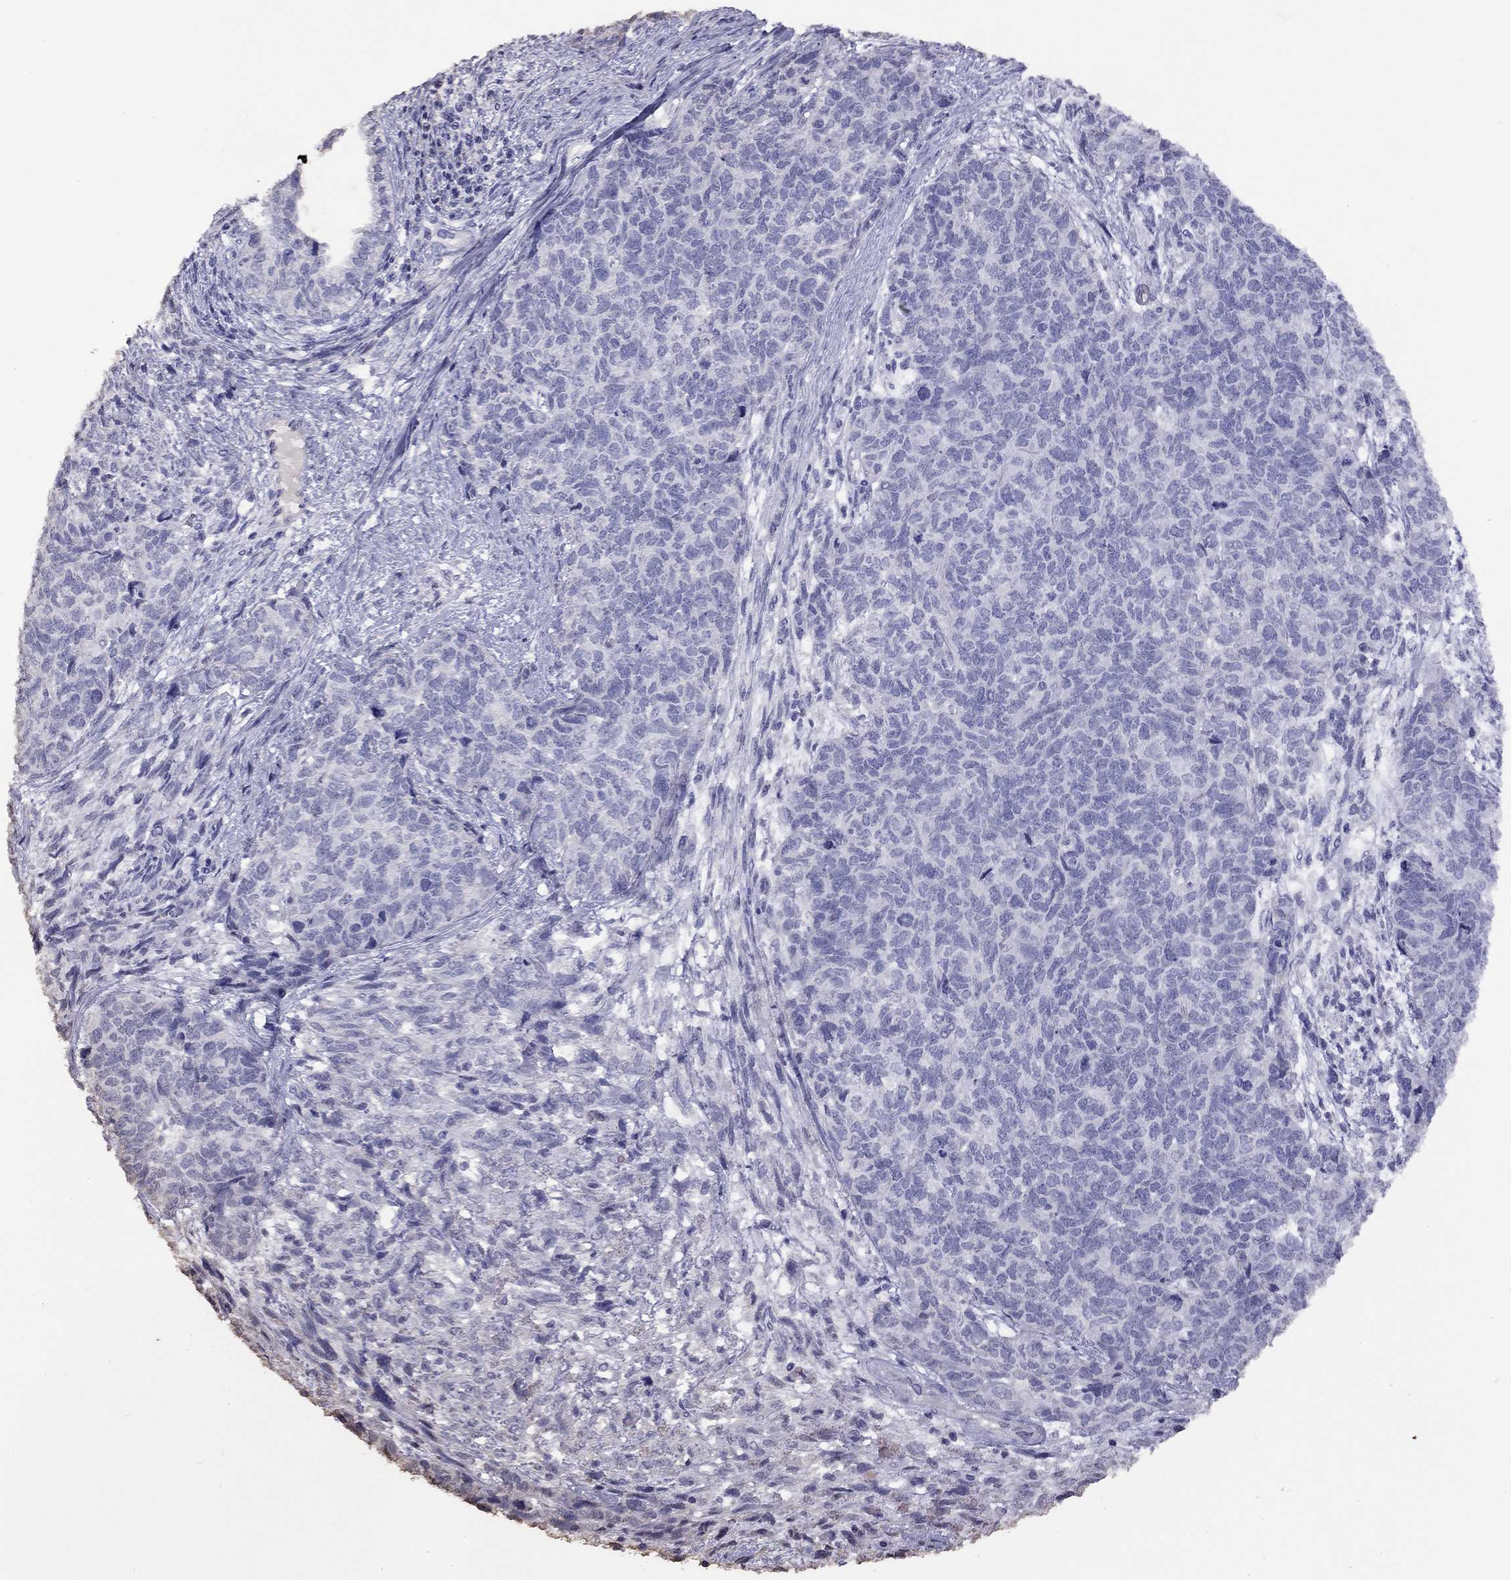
{"staining": {"intensity": "negative", "quantity": "none", "location": "none"}, "tissue": "cervical cancer", "cell_type": "Tumor cells", "image_type": "cancer", "snomed": [{"axis": "morphology", "description": "Squamous cell carcinoma, NOS"}, {"axis": "topography", "description": "Cervix"}], "caption": "Photomicrograph shows no significant protein positivity in tumor cells of cervical cancer.", "gene": "SUN3", "patient": {"sex": "female", "age": 63}}